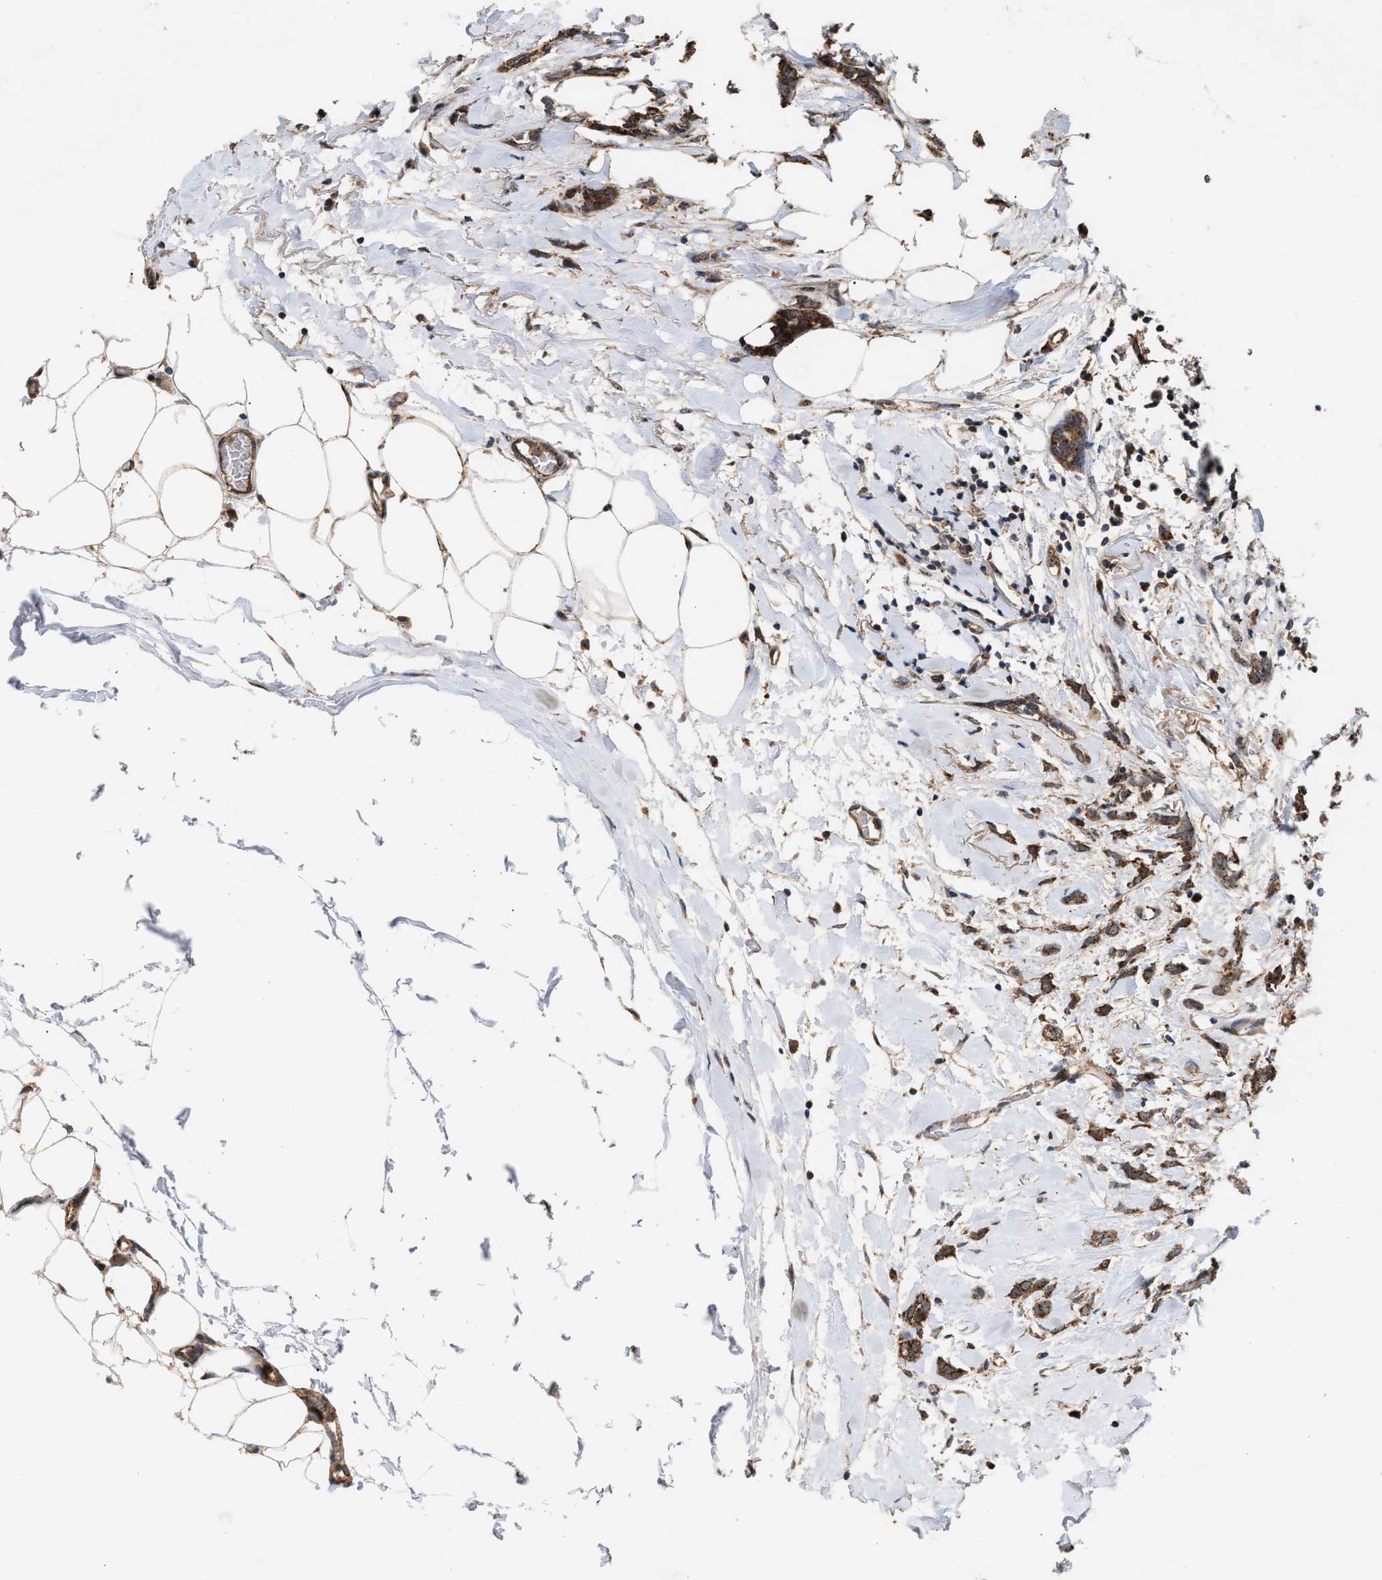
{"staining": {"intensity": "strong", "quantity": ">75%", "location": "cytoplasmic/membranous"}, "tissue": "breast cancer", "cell_type": "Tumor cells", "image_type": "cancer", "snomed": [{"axis": "morphology", "description": "Lobular carcinoma, in situ"}, {"axis": "morphology", "description": "Lobular carcinoma"}, {"axis": "topography", "description": "Breast"}], "caption": "IHC (DAB (3,3'-diaminobenzidine)) staining of human breast cancer demonstrates strong cytoplasmic/membranous protein staining in about >75% of tumor cells. Using DAB (3,3'-diaminobenzidine) (brown) and hematoxylin (blue) stains, captured at high magnification using brightfield microscopy.", "gene": "EXOSC2", "patient": {"sex": "female", "age": 41}}